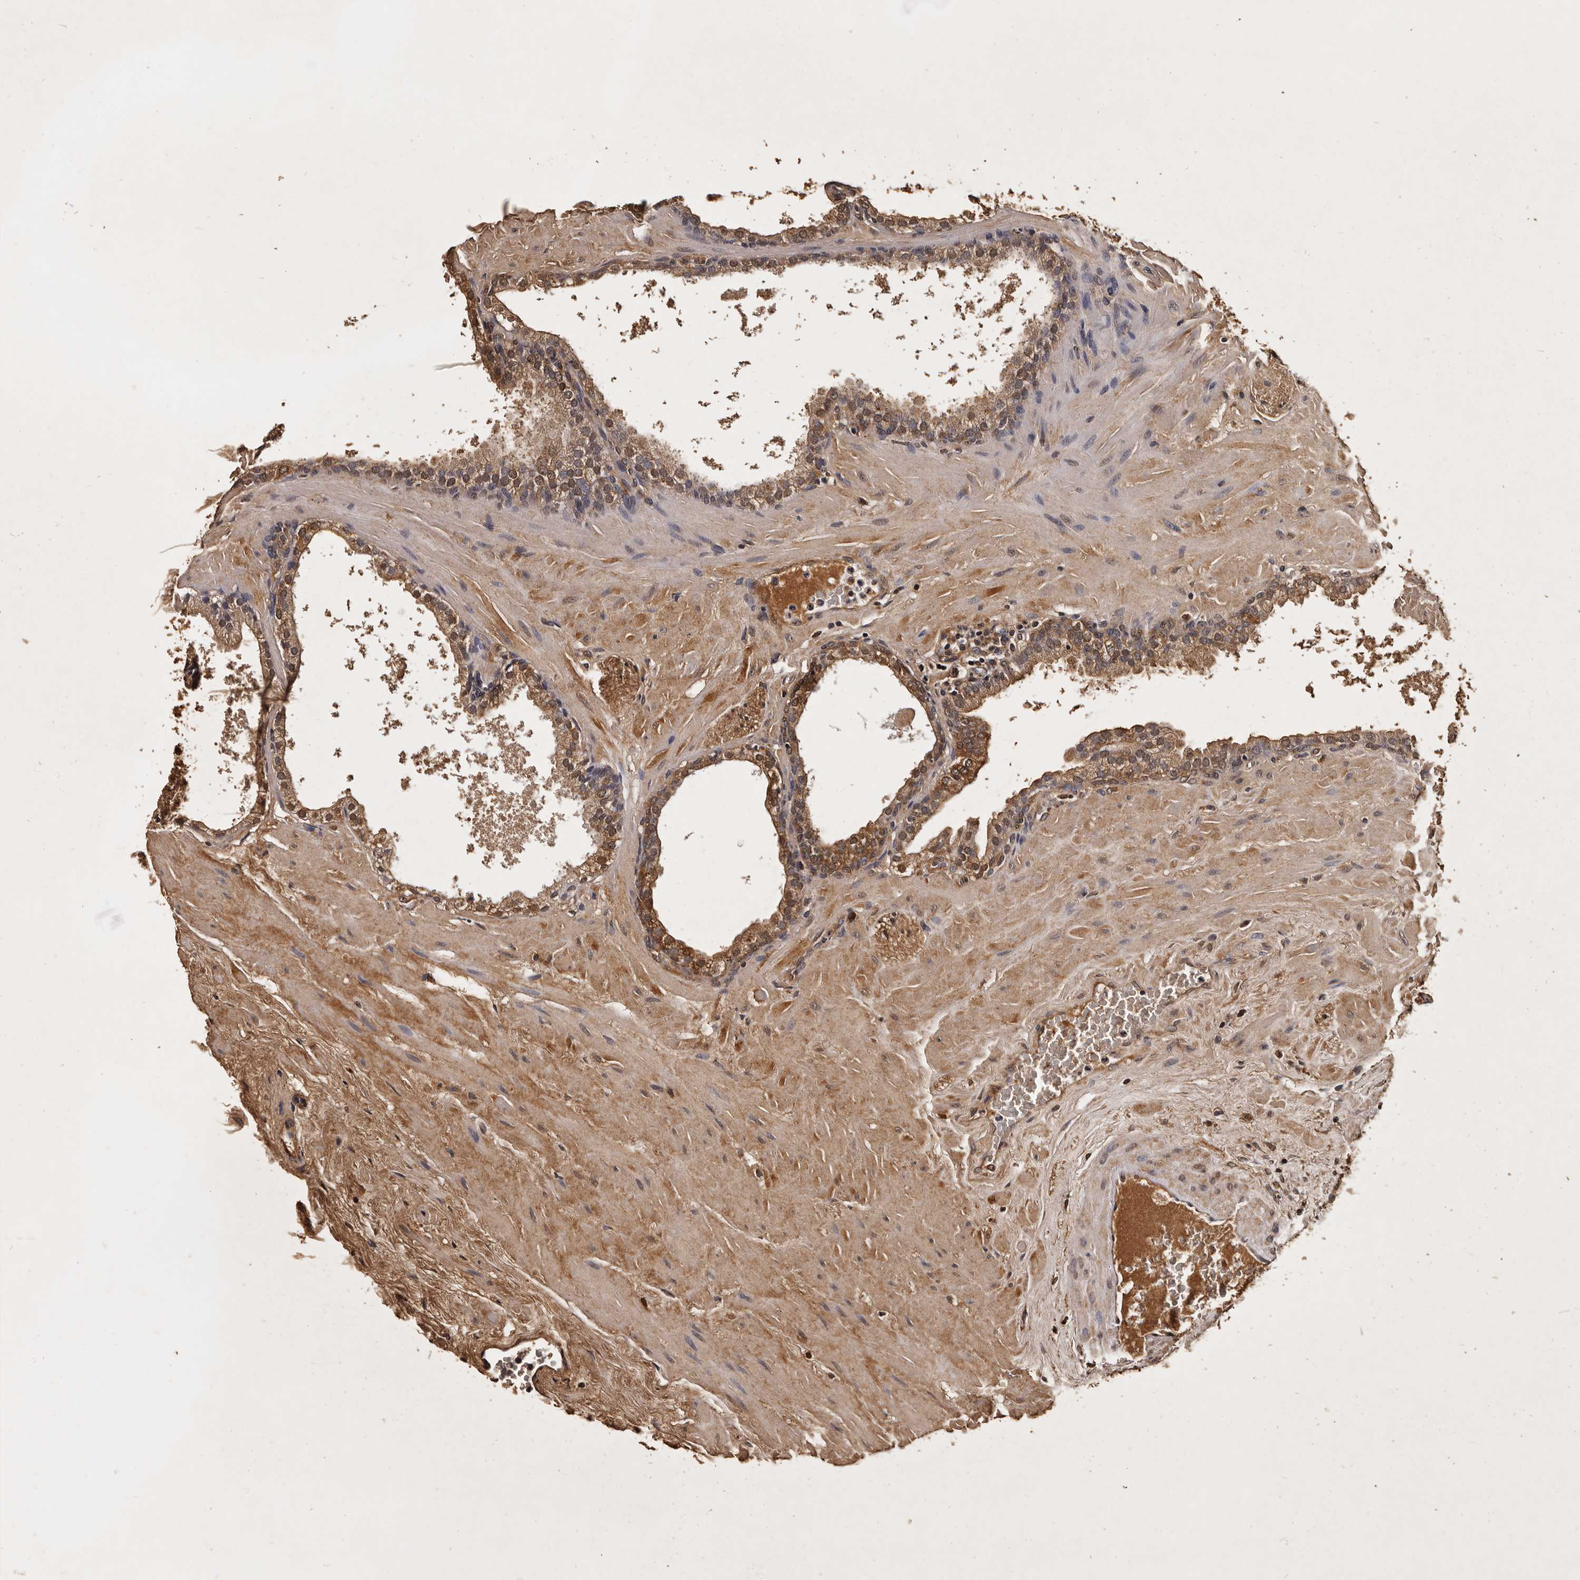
{"staining": {"intensity": "moderate", "quantity": ">75%", "location": "cytoplasmic/membranous,nuclear"}, "tissue": "prostate", "cell_type": "Glandular cells", "image_type": "normal", "snomed": [{"axis": "morphology", "description": "Normal tissue, NOS"}, {"axis": "morphology", "description": "Urothelial carcinoma, Low grade"}, {"axis": "topography", "description": "Urinary bladder"}, {"axis": "topography", "description": "Prostate"}], "caption": "About >75% of glandular cells in benign prostate demonstrate moderate cytoplasmic/membranous,nuclear protein staining as visualized by brown immunohistochemical staining.", "gene": "PARS2", "patient": {"sex": "male", "age": 60}}